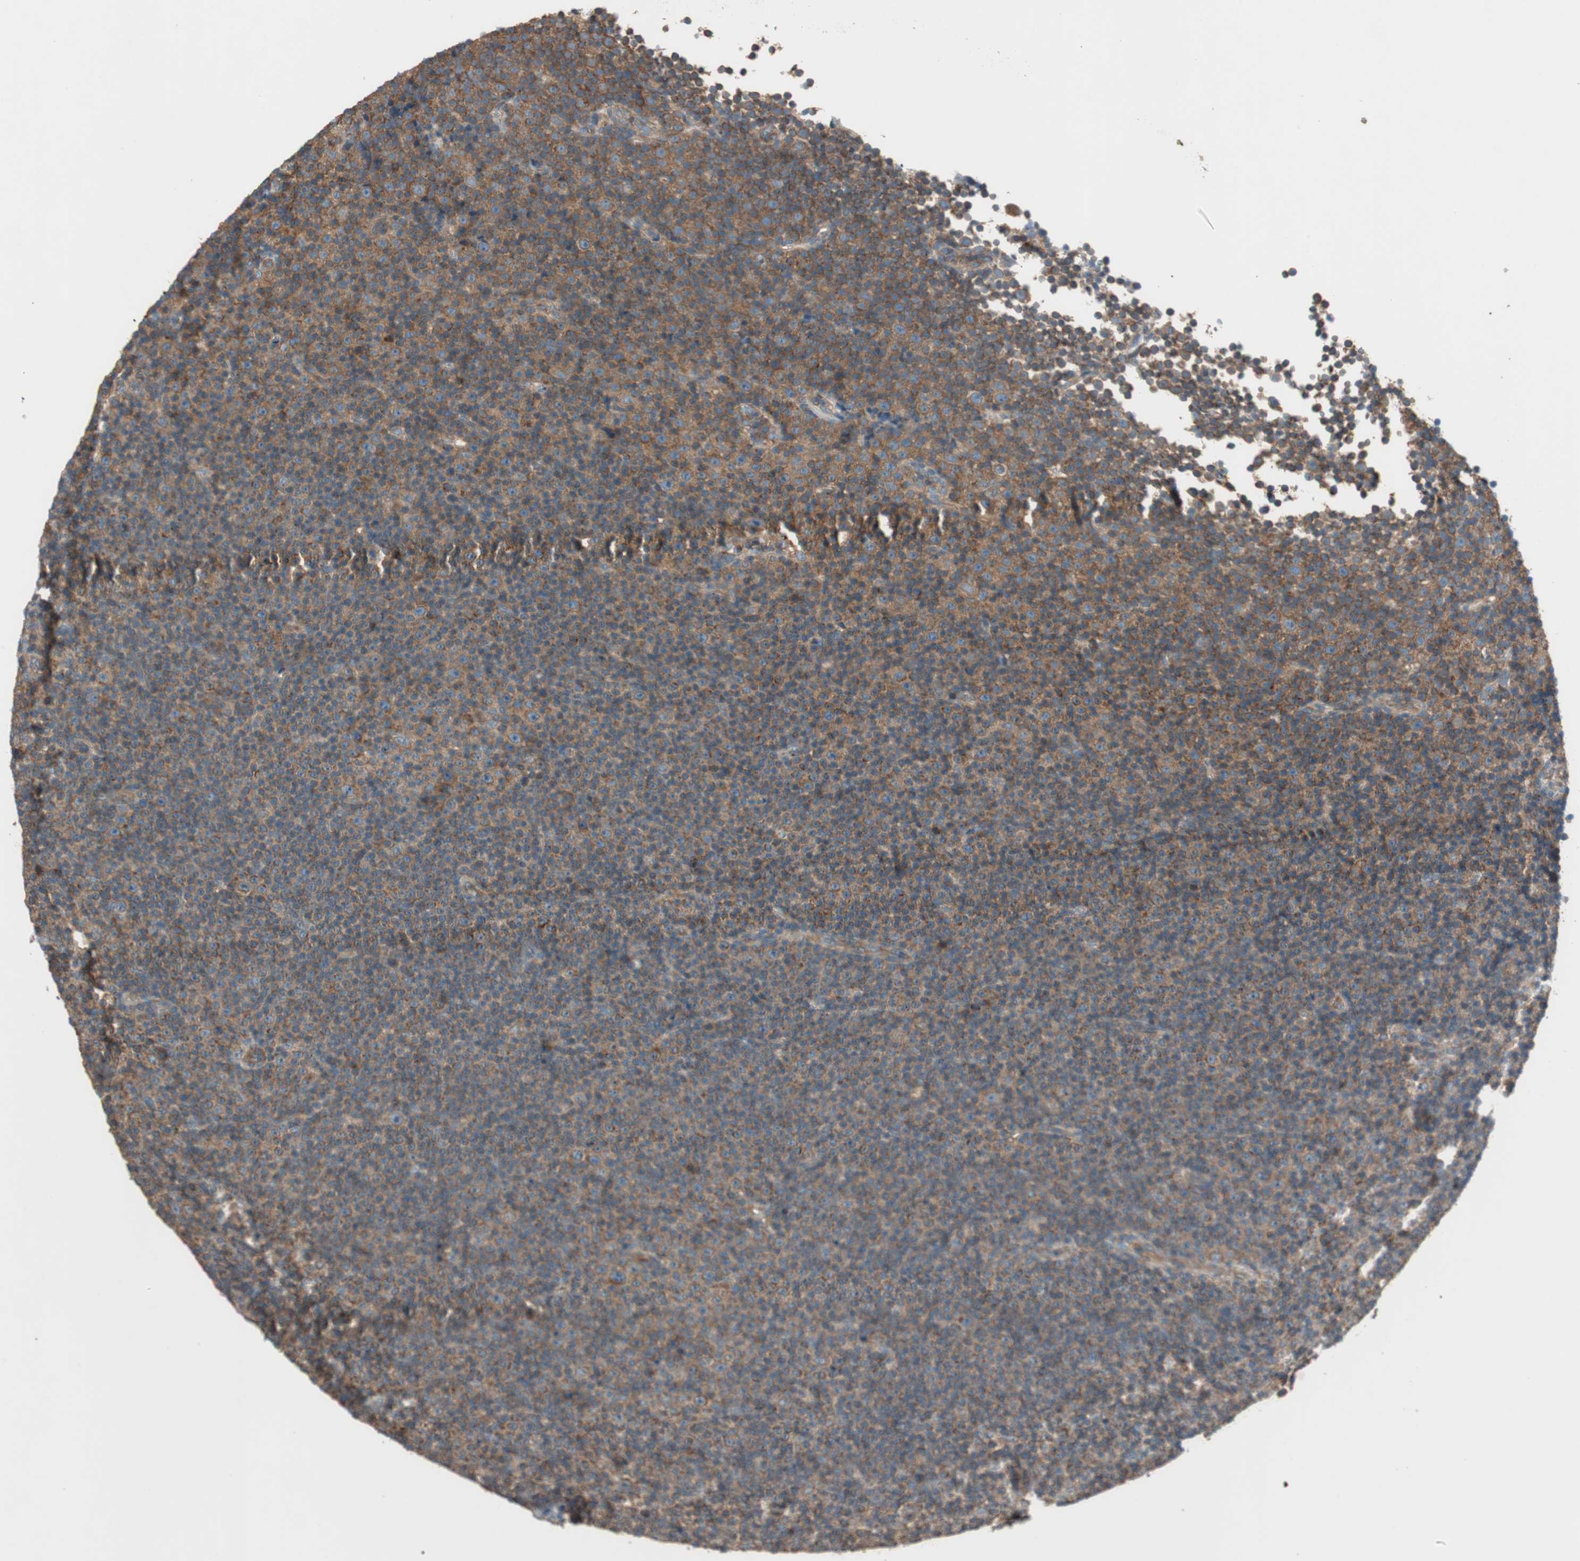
{"staining": {"intensity": "strong", "quantity": ">75%", "location": "cytoplasmic/membranous"}, "tissue": "lymphoma", "cell_type": "Tumor cells", "image_type": "cancer", "snomed": [{"axis": "morphology", "description": "Malignant lymphoma, non-Hodgkin's type, Low grade"}, {"axis": "topography", "description": "Lymph node"}], "caption": "Protein staining of malignant lymphoma, non-Hodgkin's type (low-grade) tissue displays strong cytoplasmic/membranous staining in approximately >75% of tumor cells.", "gene": "CC2D1A", "patient": {"sex": "female", "age": 67}}